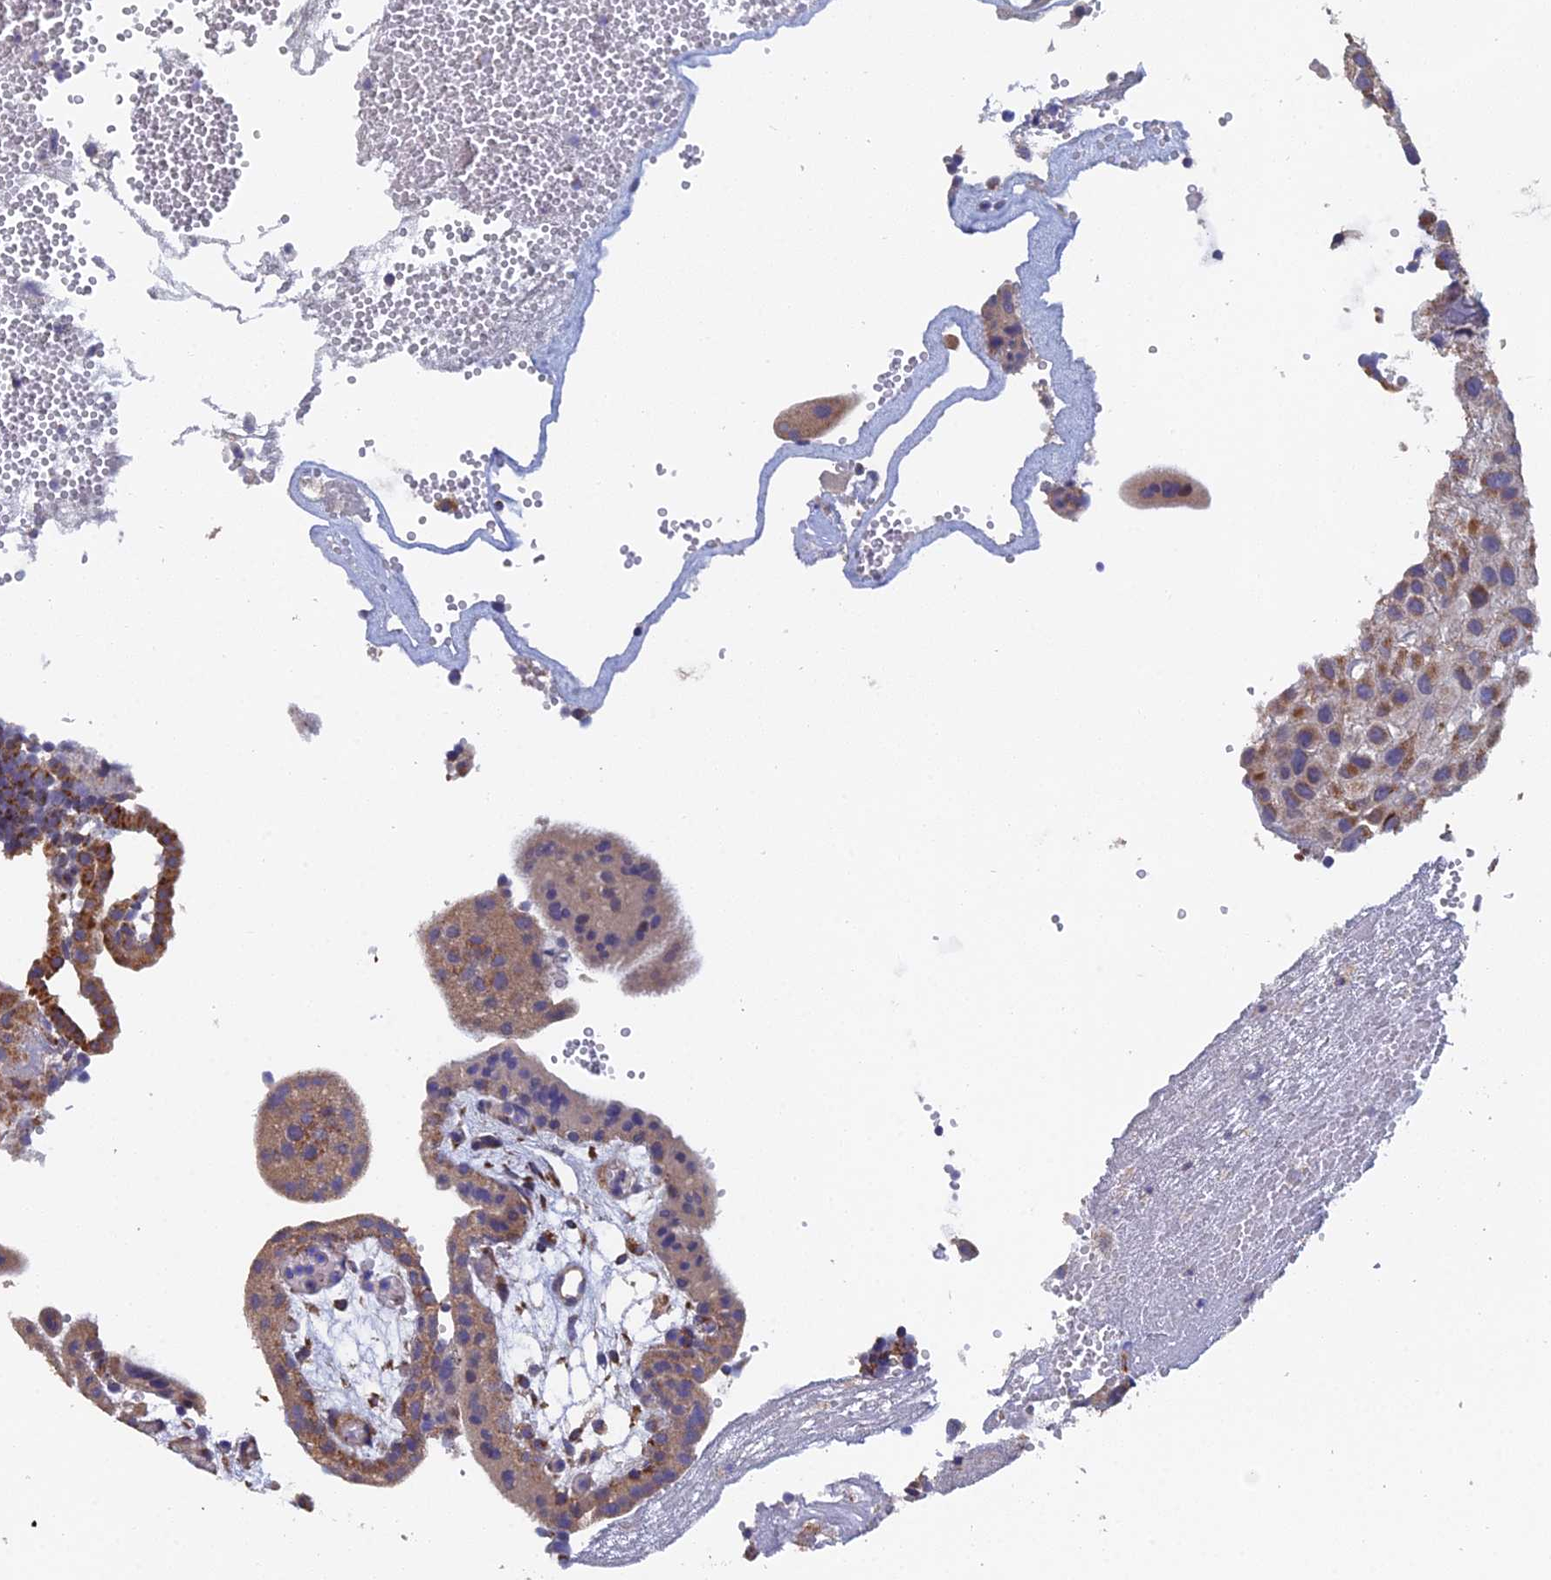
{"staining": {"intensity": "moderate", "quantity": "25%-75%", "location": "cytoplasmic/membranous"}, "tissue": "placenta", "cell_type": "Trophoblastic cells", "image_type": "normal", "snomed": [{"axis": "morphology", "description": "Normal tissue, NOS"}, {"axis": "topography", "description": "Placenta"}], "caption": "This micrograph exhibits immunohistochemistry staining of benign human placenta, with medium moderate cytoplasmic/membranous expression in about 25%-75% of trophoblastic cells.", "gene": "ECSIT", "patient": {"sex": "female", "age": 18}}